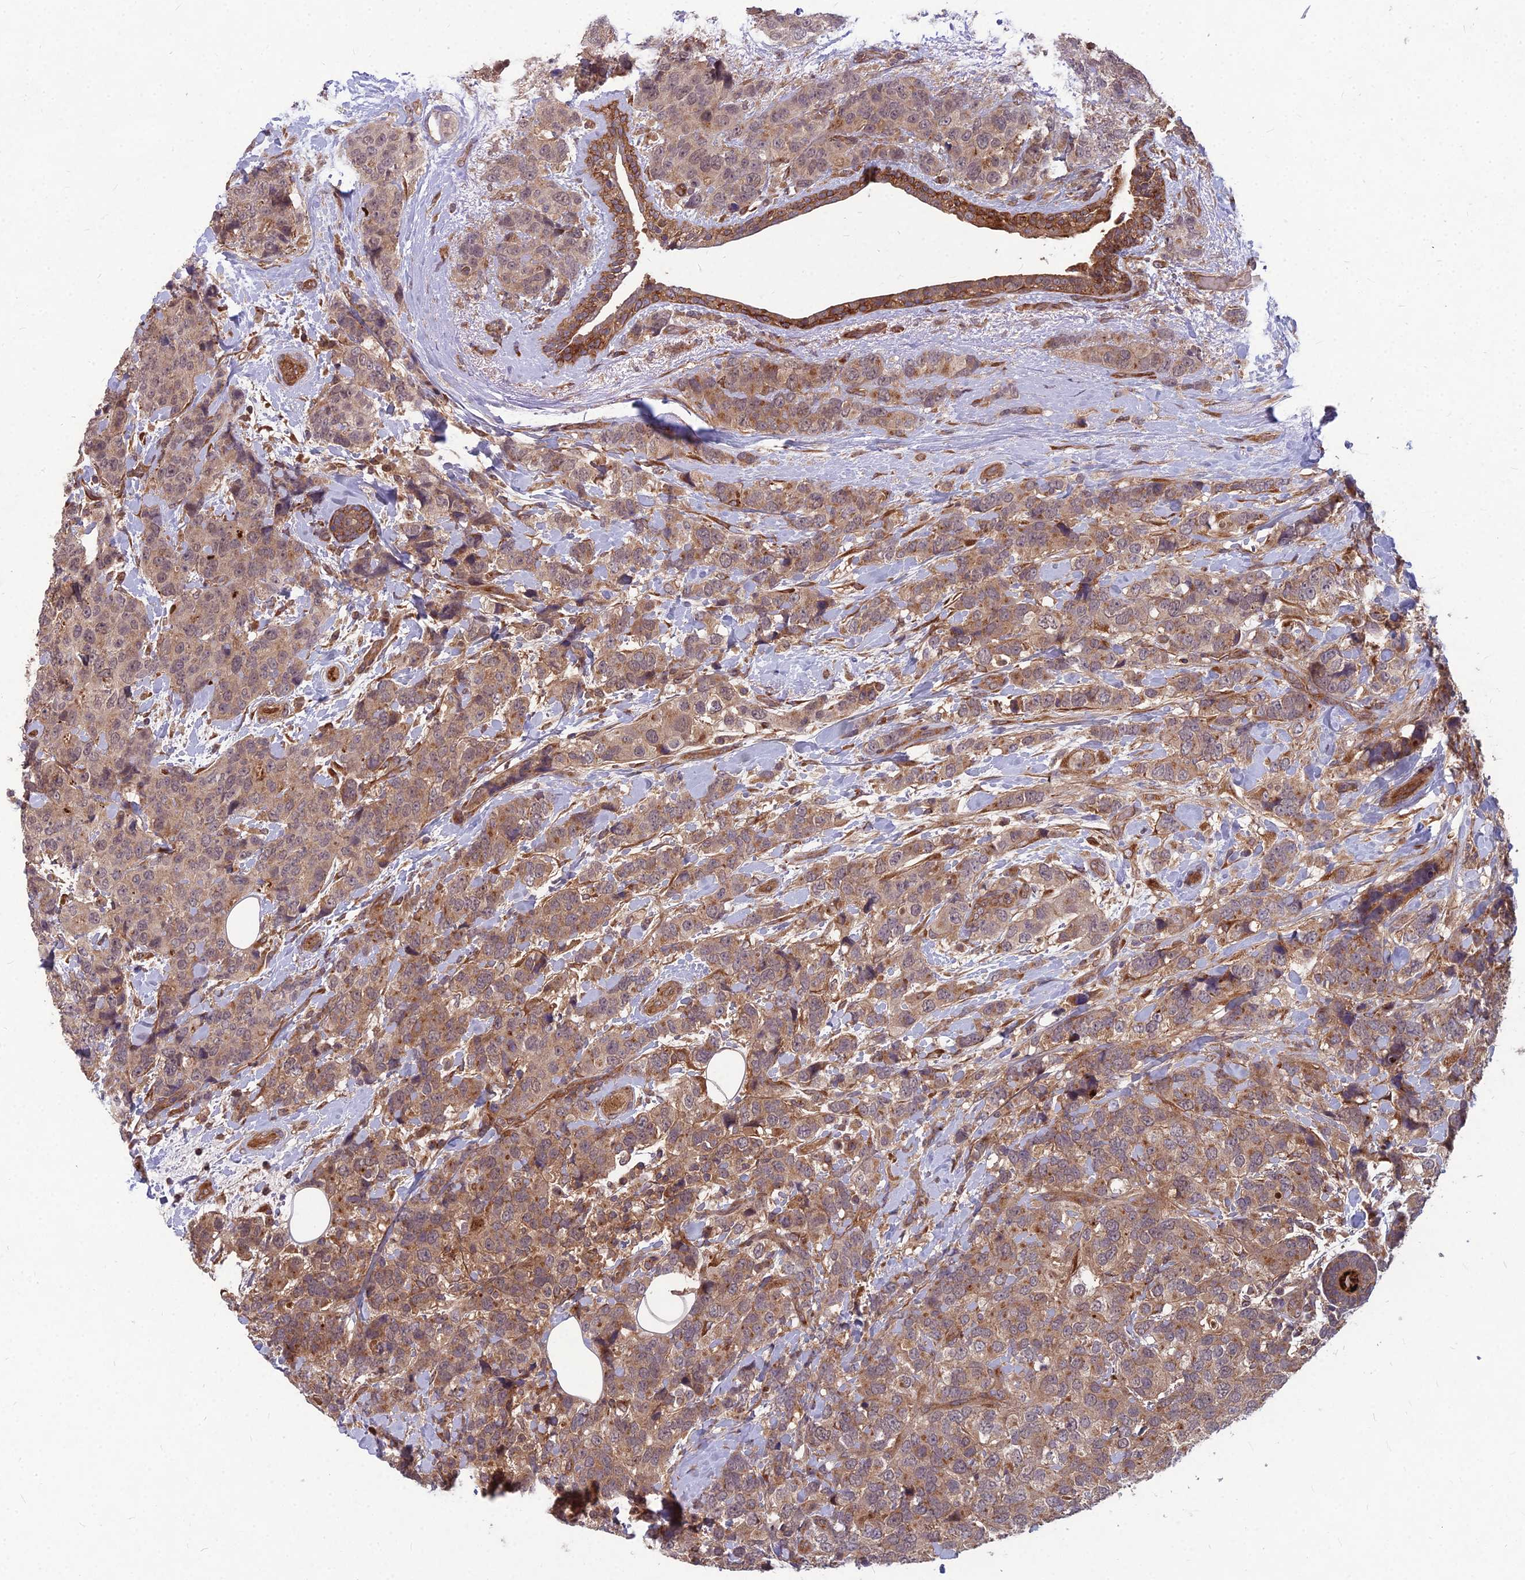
{"staining": {"intensity": "moderate", "quantity": ">75%", "location": "cytoplasmic/membranous"}, "tissue": "breast cancer", "cell_type": "Tumor cells", "image_type": "cancer", "snomed": [{"axis": "morphology", "description": "Lobular carcinoma"}, {"axis": "topography", "description": "Breast"}], "caption": "Tumor cells exhibit medium levels of moderate cytoplasmic/membranous staining in about >75% of cells in human breast cancer.", "gene": "MFSD8", "patient": {"sex": "female", "age": 59}}